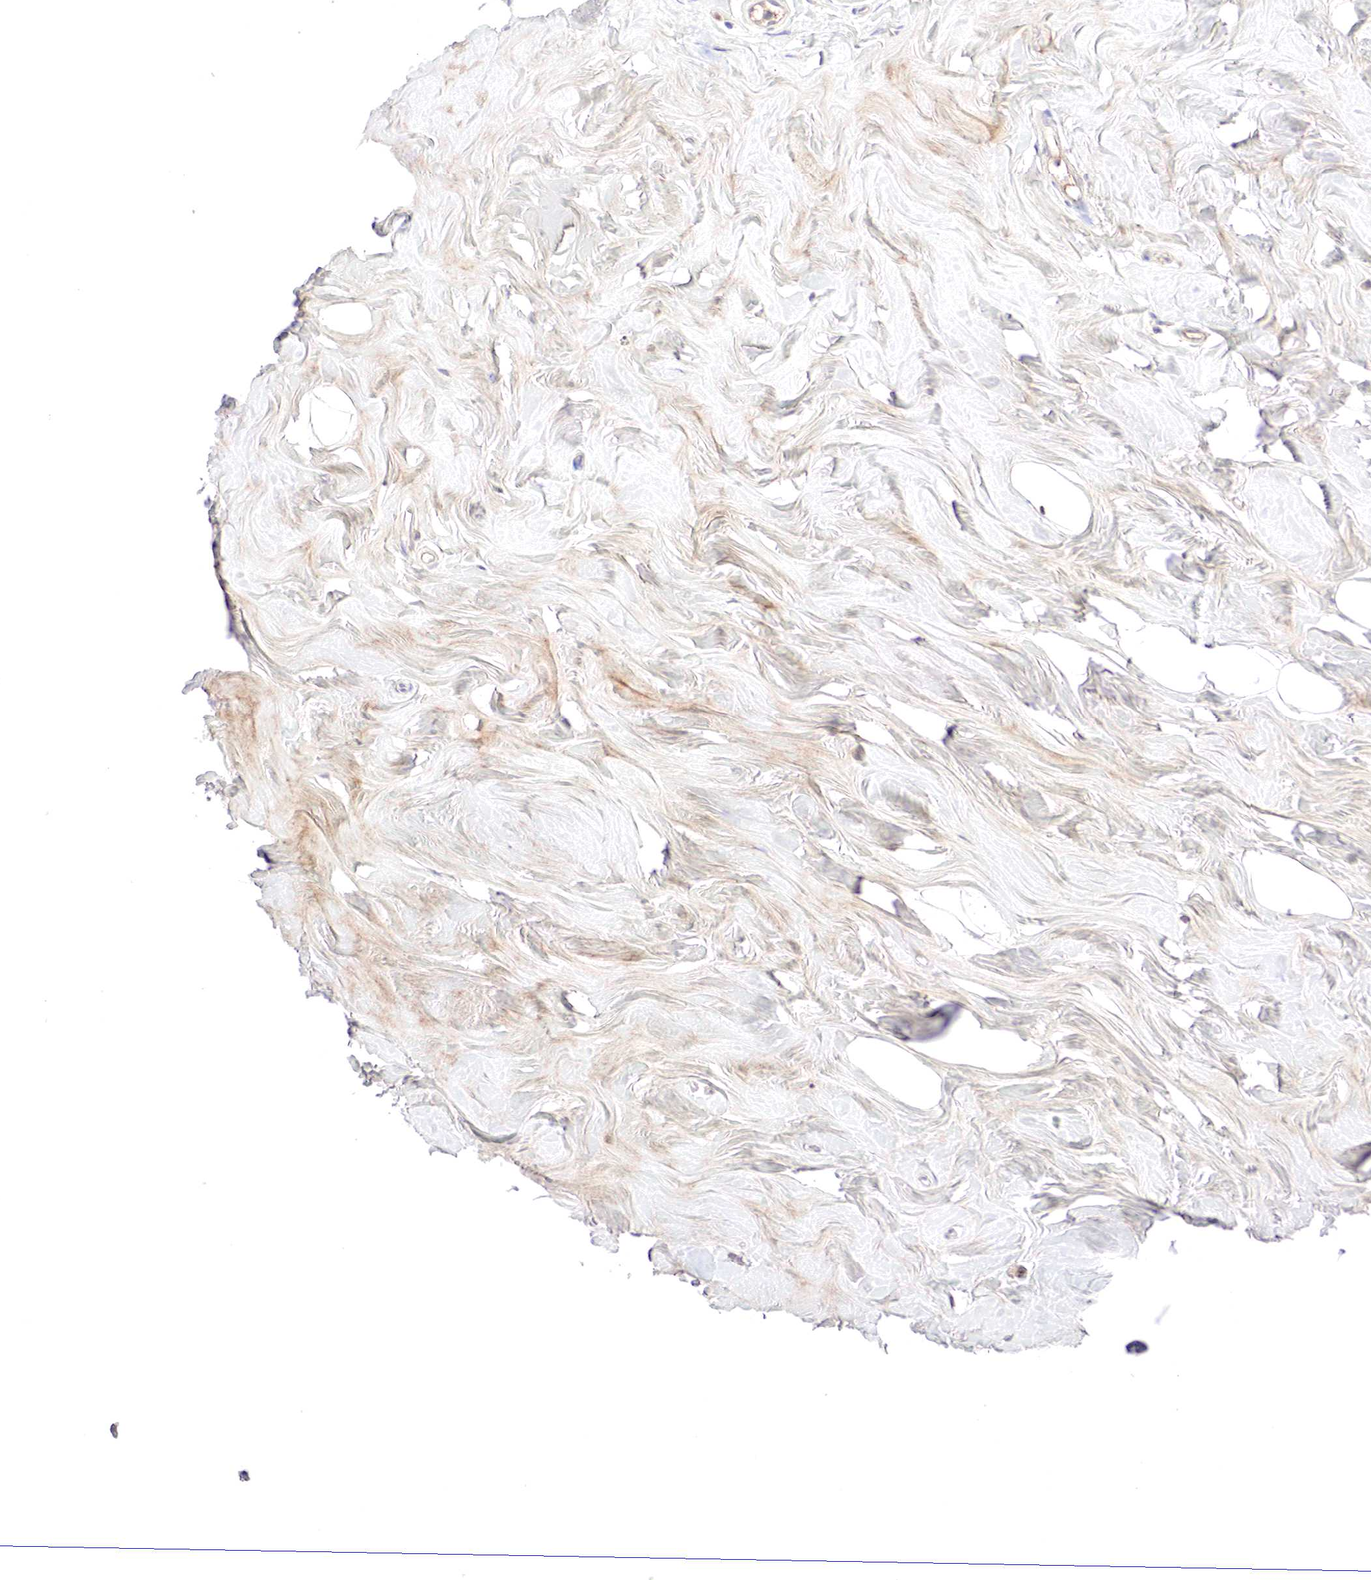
{"staining": {"intensity": "negative", "quantity": "none", "location": "none"}, "tissue": "breast", "cell_type": "Adipocytes", "image_type": "normal", "snomed": [{"axis": "morphology", "description": "Normal tissue, NOS"}, {"axis": "topography", "description": "Breast"}], "caption": "Protein analysis of unremarkable breast shows no significant positivity in adipocytes. (DAB IHC visualized using brightfield microscopy, high magnification).", "gene": "GATA1", "patient": {"sex": "female", "age": 54}}